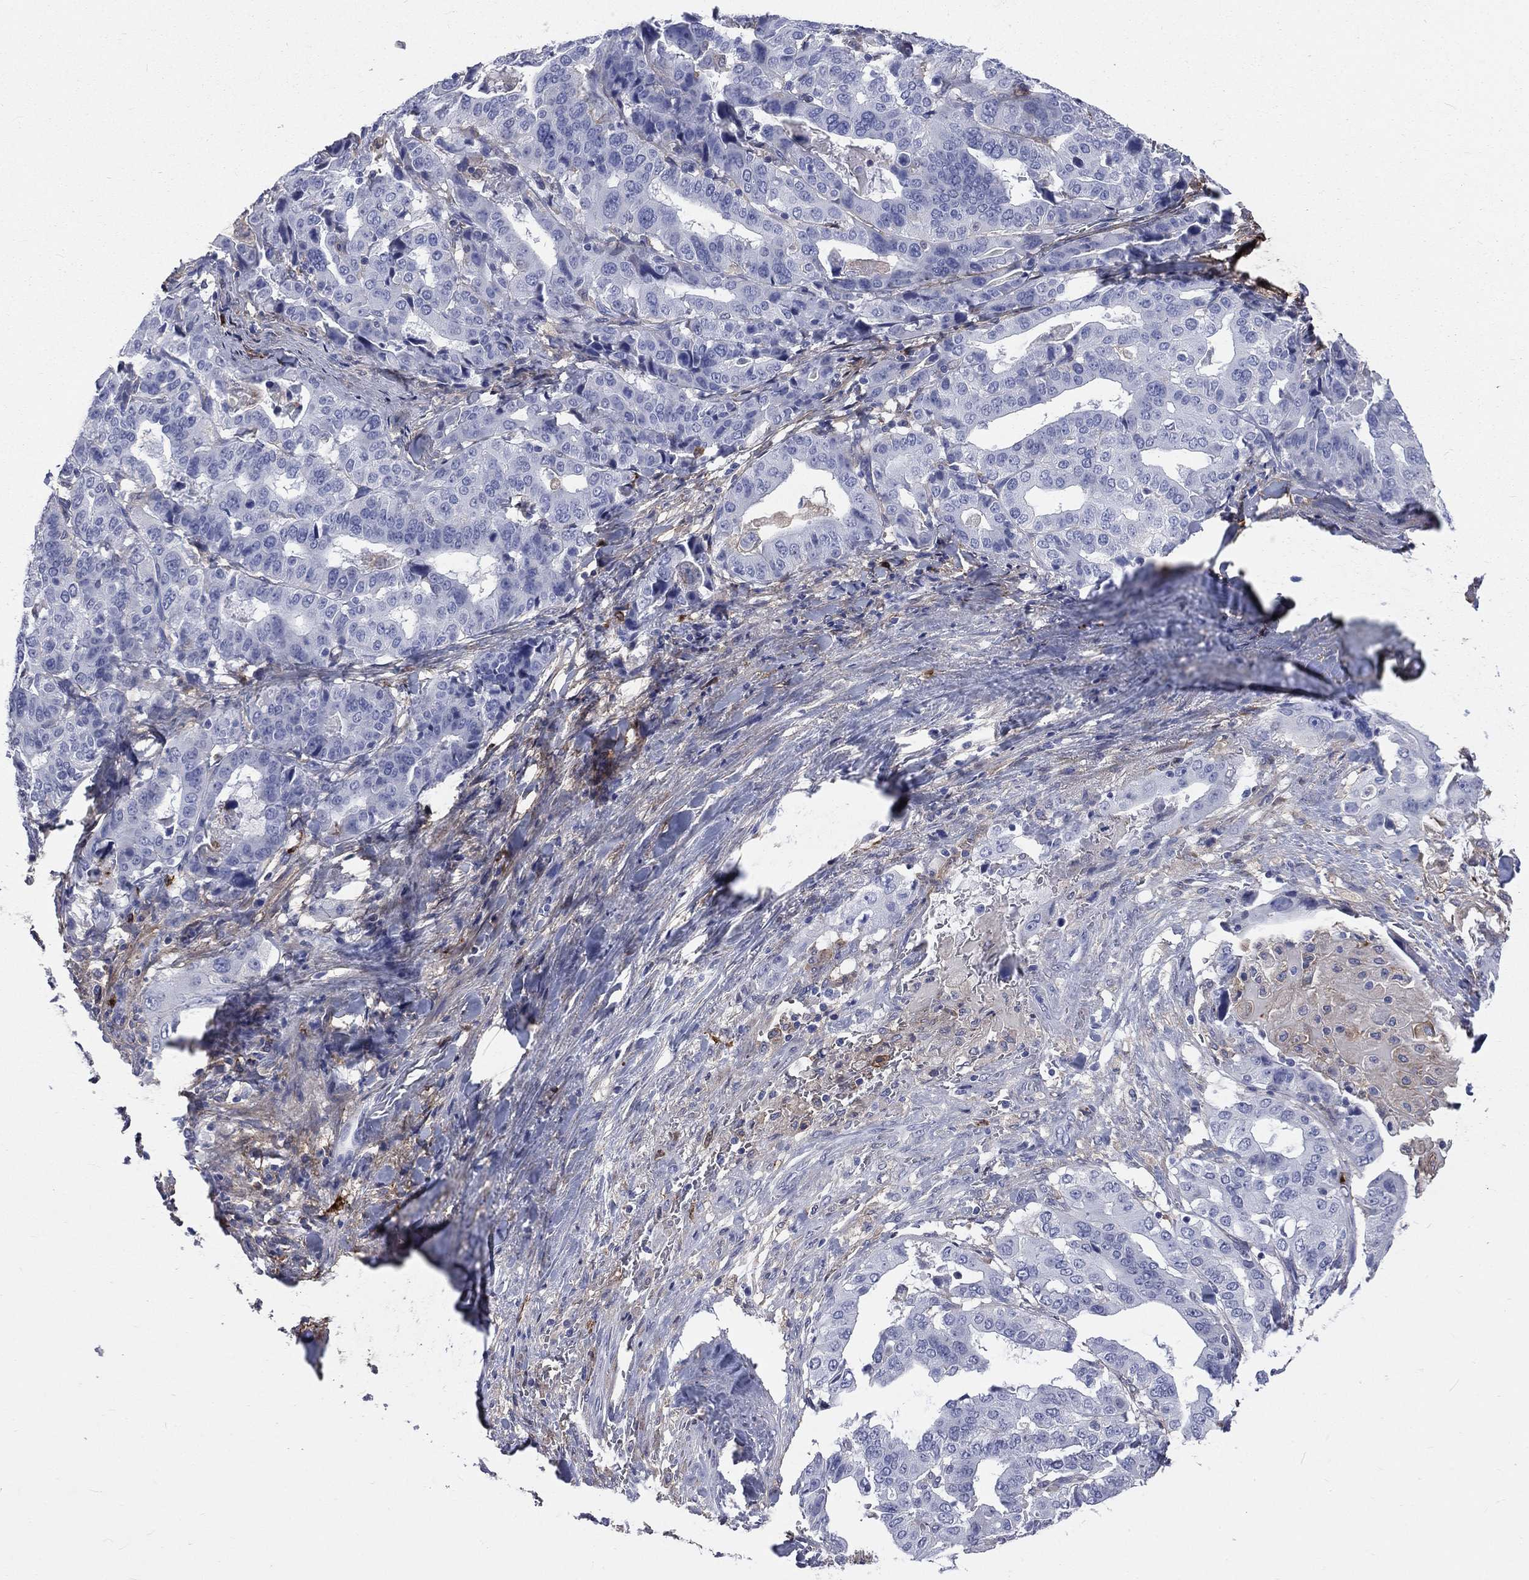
{"staining": {"intensity": "negative", "quantity": "none", "location": "none"}, "tissue": "stomach cancer", "cell_type": "Tumor cells", "image_type": "cancer", "snomed": [{"axis": "morphology", "description": "Adenocarcinoma, NOS"}, {"axis": "topography", "description": "Stomach"}], "caption": "Immunohistochemistry micrograph of neoplastic tissue: stomach adenocarcinoma stained with DAB demonstrates no significant protein expression in tumor cells.", "gene": "BASP1", "patient": {"sex": "male", "age": 48}}